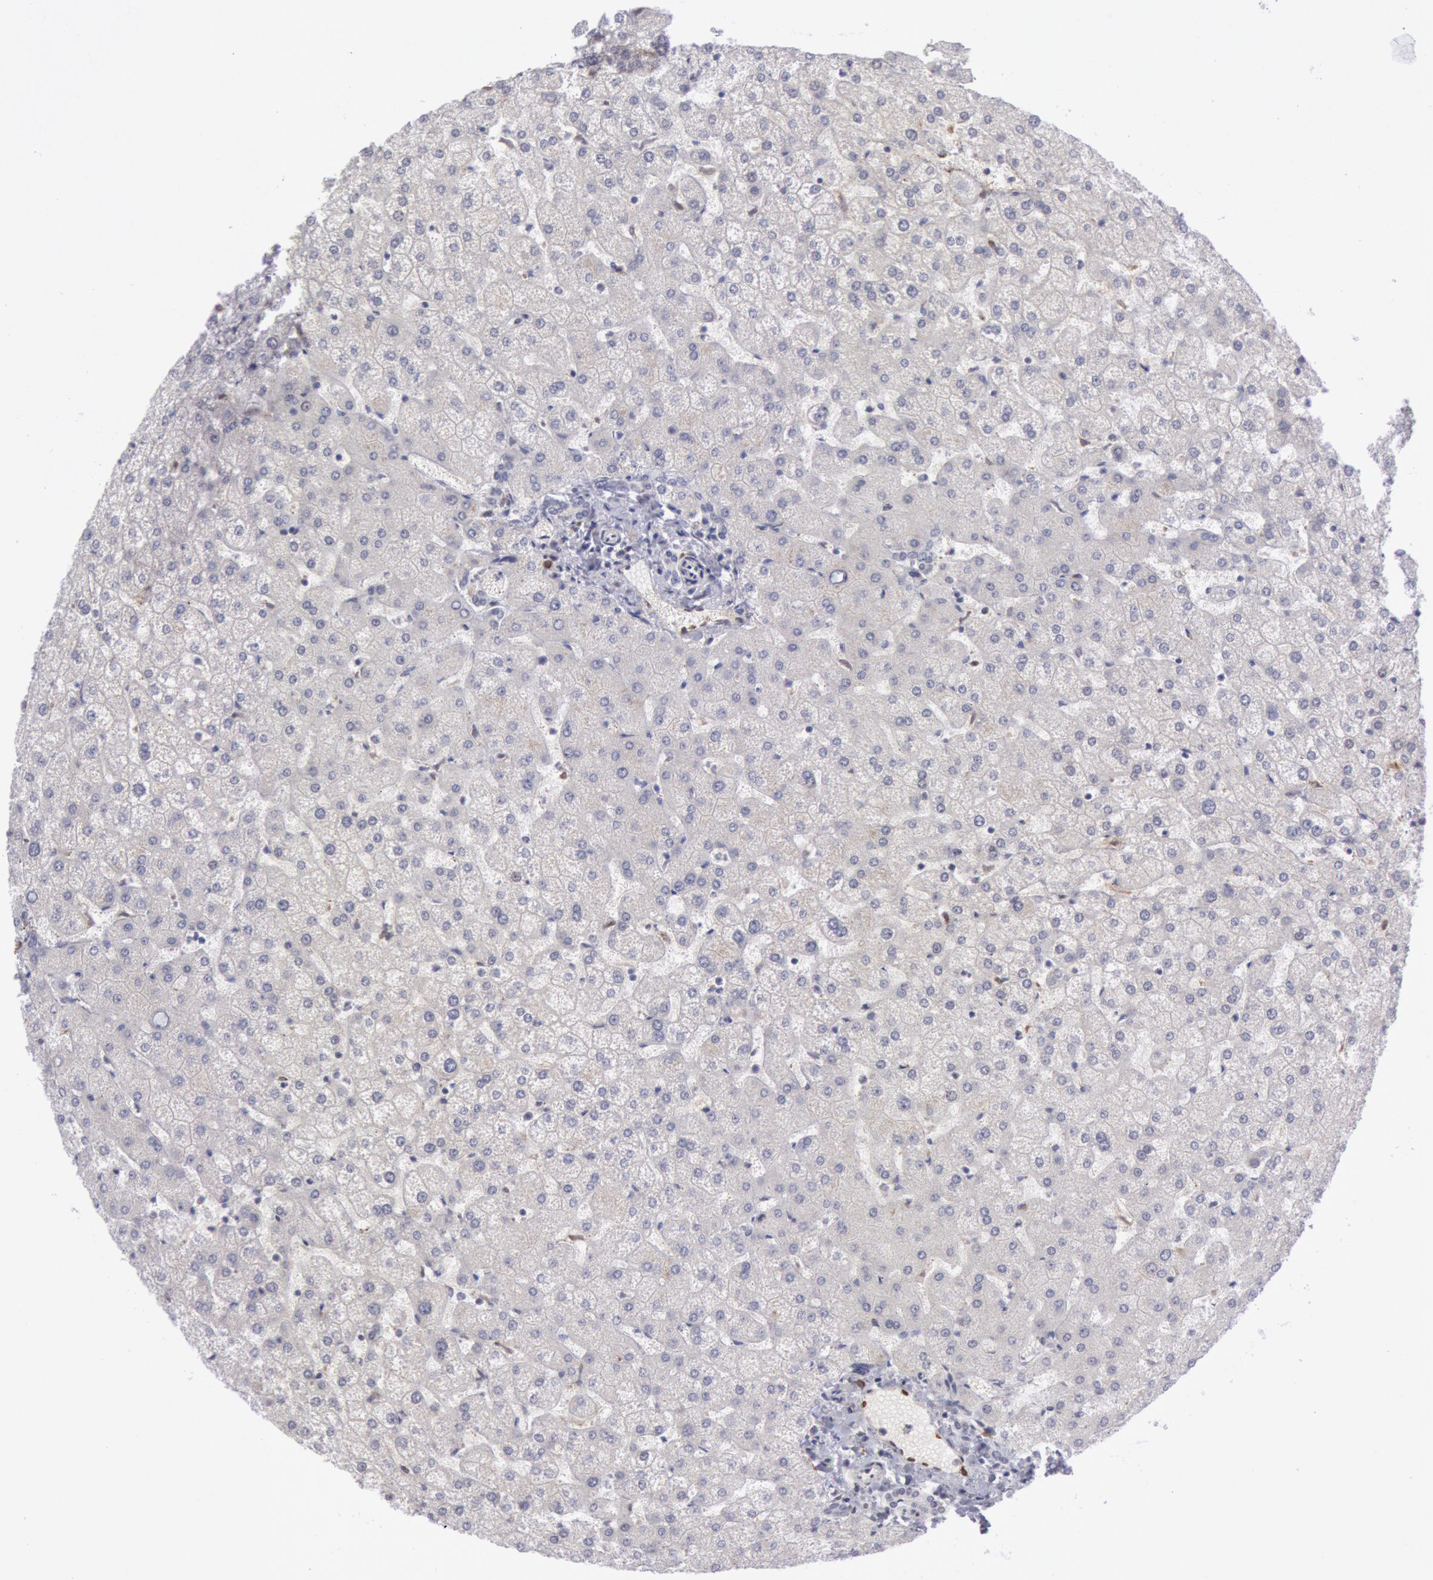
{"staining": {"intensity": "negative", "quantity": "none", "location": "none"}, "tissue": "liver", "cell_type": "Cholangiocytes", "image_type": "normal", "snomed": [{"axis": "morphology", "description": "Normal tissue, NOS"}, {"axis": "topography", "description": "Liver"}], "caption": "Immunohistochemistry micrograph of normal human liver stained for a protein (brown), which reveals no expression in cholangiocytes. (DAB IHC, high magnification).", "gene": "PTGS2", "patient": {"sex": "female", "age": 32}}